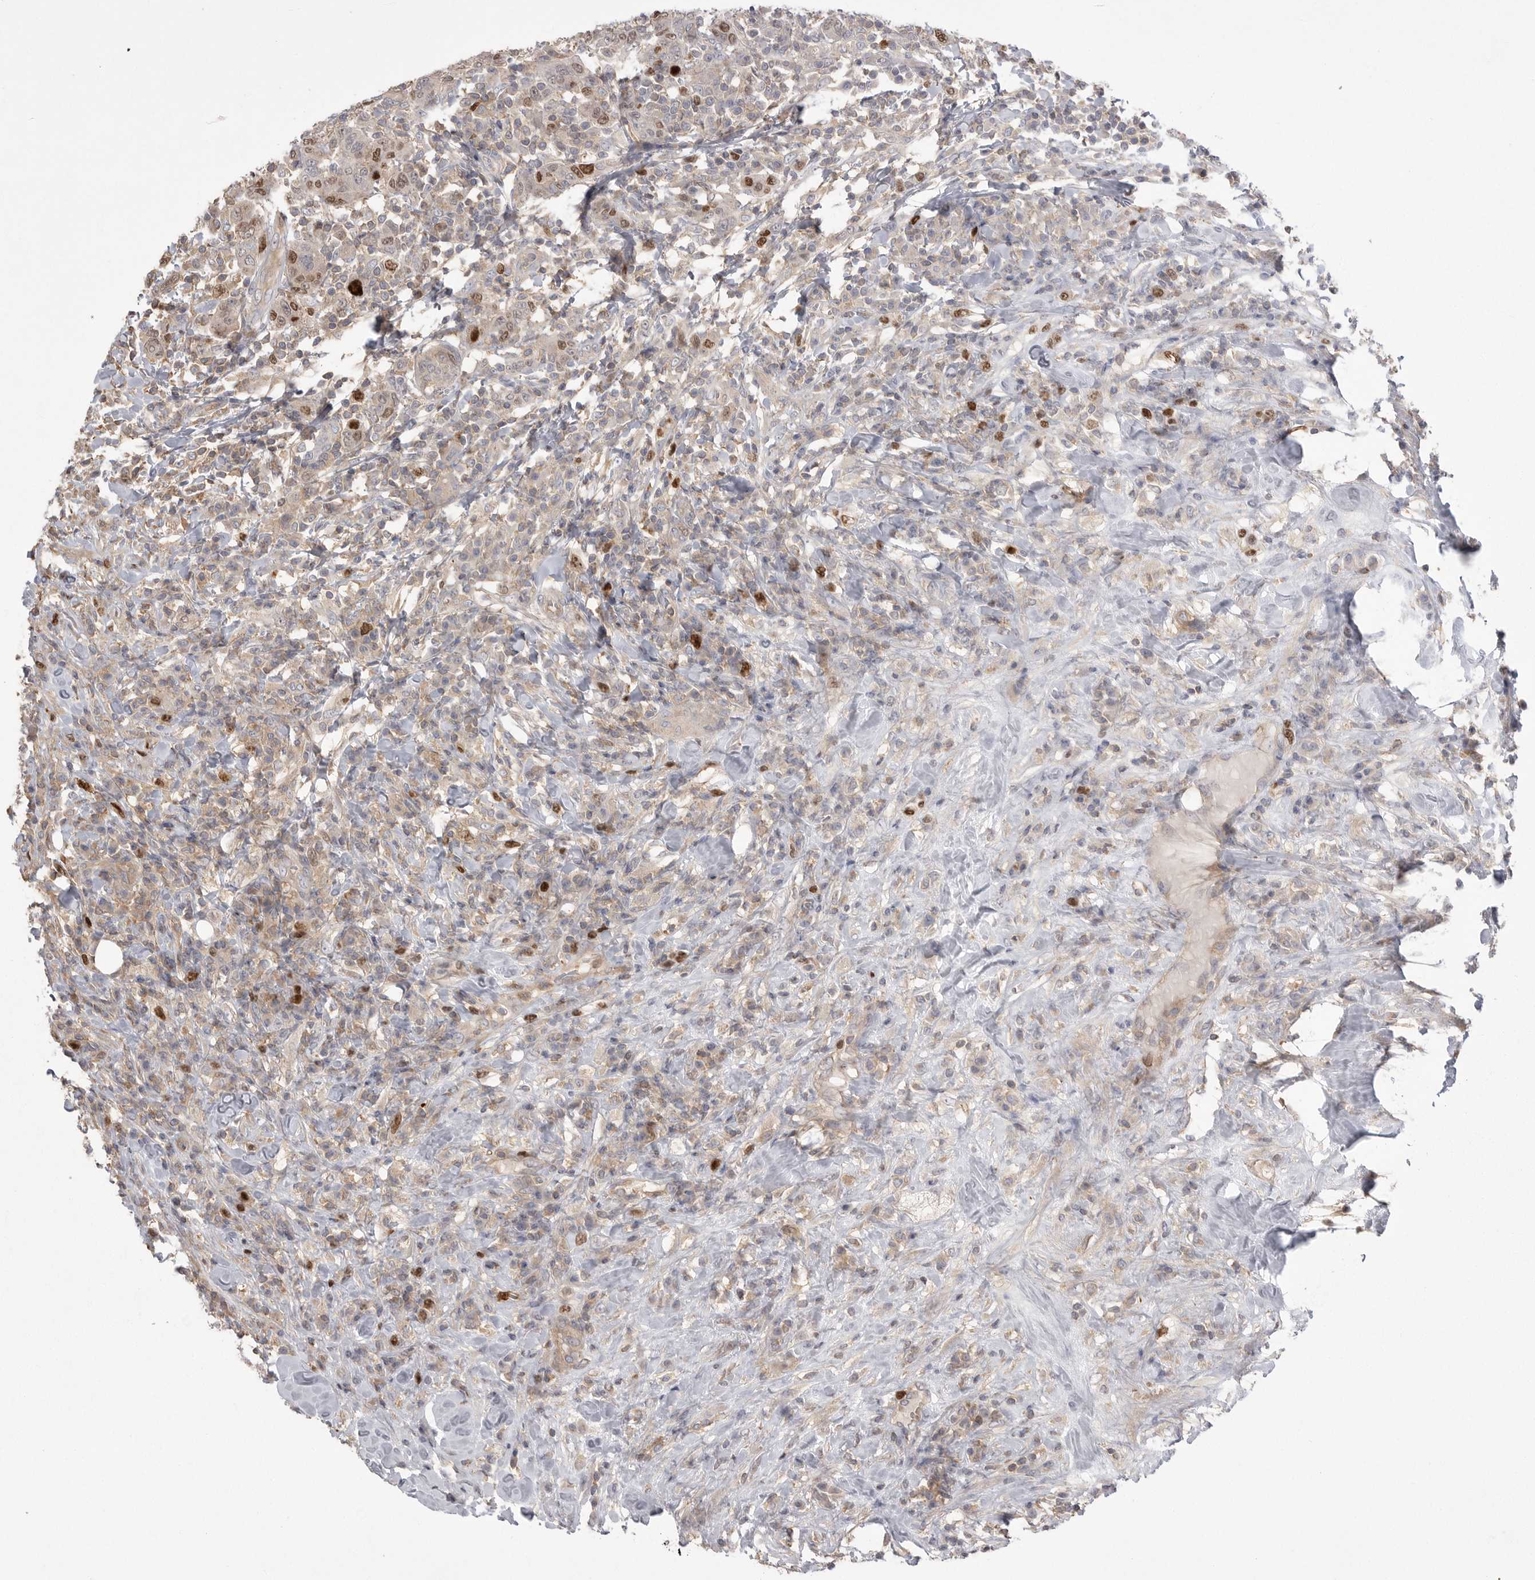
{"staining": {"intensity": "strong", "quantity": "<25%", "location": "cytoplasmic/membranous,nuclear"}, "tissue": "breast cancer", "cell_type": "Tumor cells", "image_type": "cancer", "snomed": [{"axis": "morphology", "description": "Duct carcinoma"}, {"axis": "topography", "description": "Breast"}], "caption": "There is medium levels of strong cytoplasmic/membranous and nuclear expression in tumor cells of breast cancer (infiltrating ductal carcinoma), as demonstrated by immunohistochemical staining (brown color).", "gene": "TOP2A", "patient": {"sex": "female", "age": 37}}